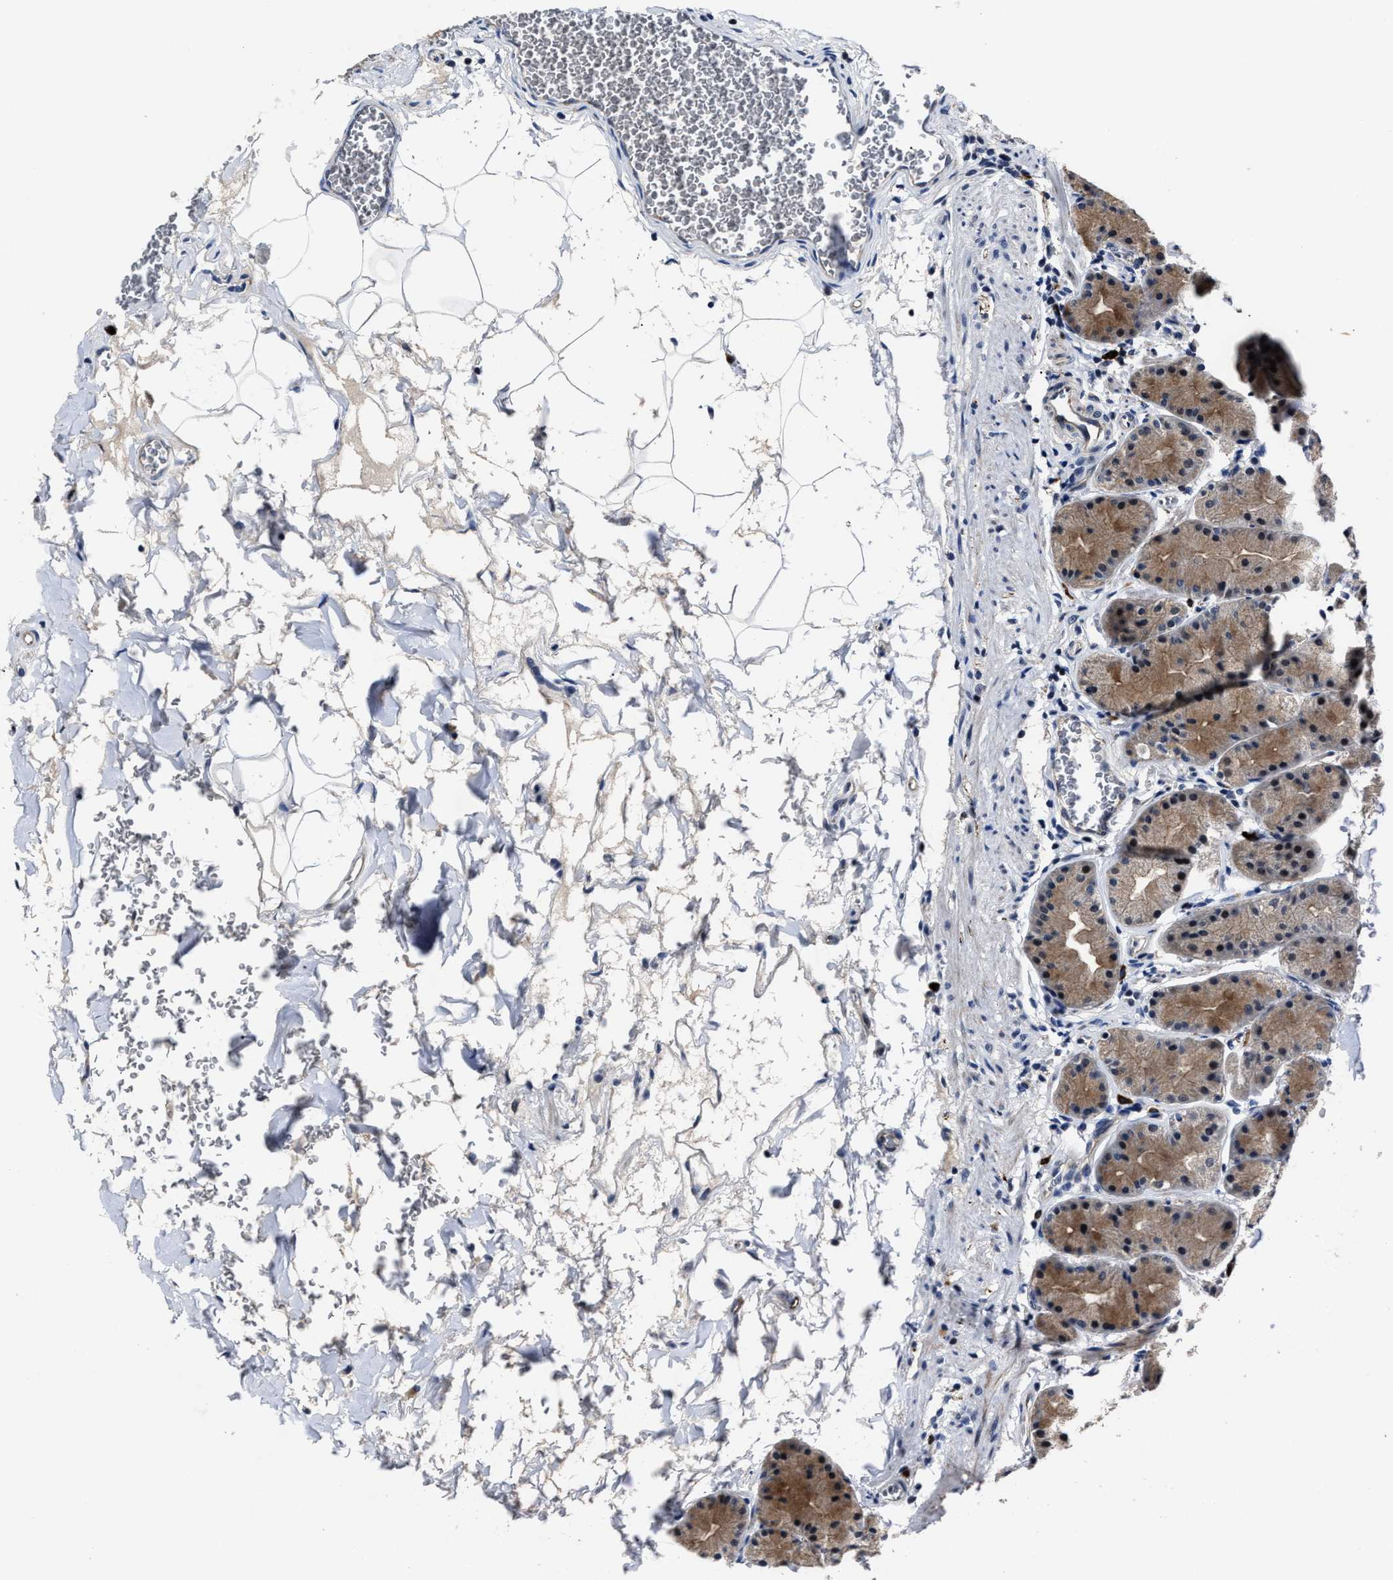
{"staining": {"intensity": "moderate", "quantity": ">75%", "location": "cytoplasmic/membranous"}, "tissue": "stomach", "cell_type": "Glandular cells", "image_type": "normal", "snomed": [{"axis": "morphology", "description": "Normal tissue, NOS"}, {"axis": "topography", "description": "Stomach"}], "caption": "Immunohistochemistry (IHC) (DAB (3,3'-diaminobenzidine)) staining of unremarkable stomach displays moderate cytoplasmic/membranous protein expression in about >75% of glandular cells.", "gene": "RSBN1L", "patient": {"sex": "male", "age": 42}}